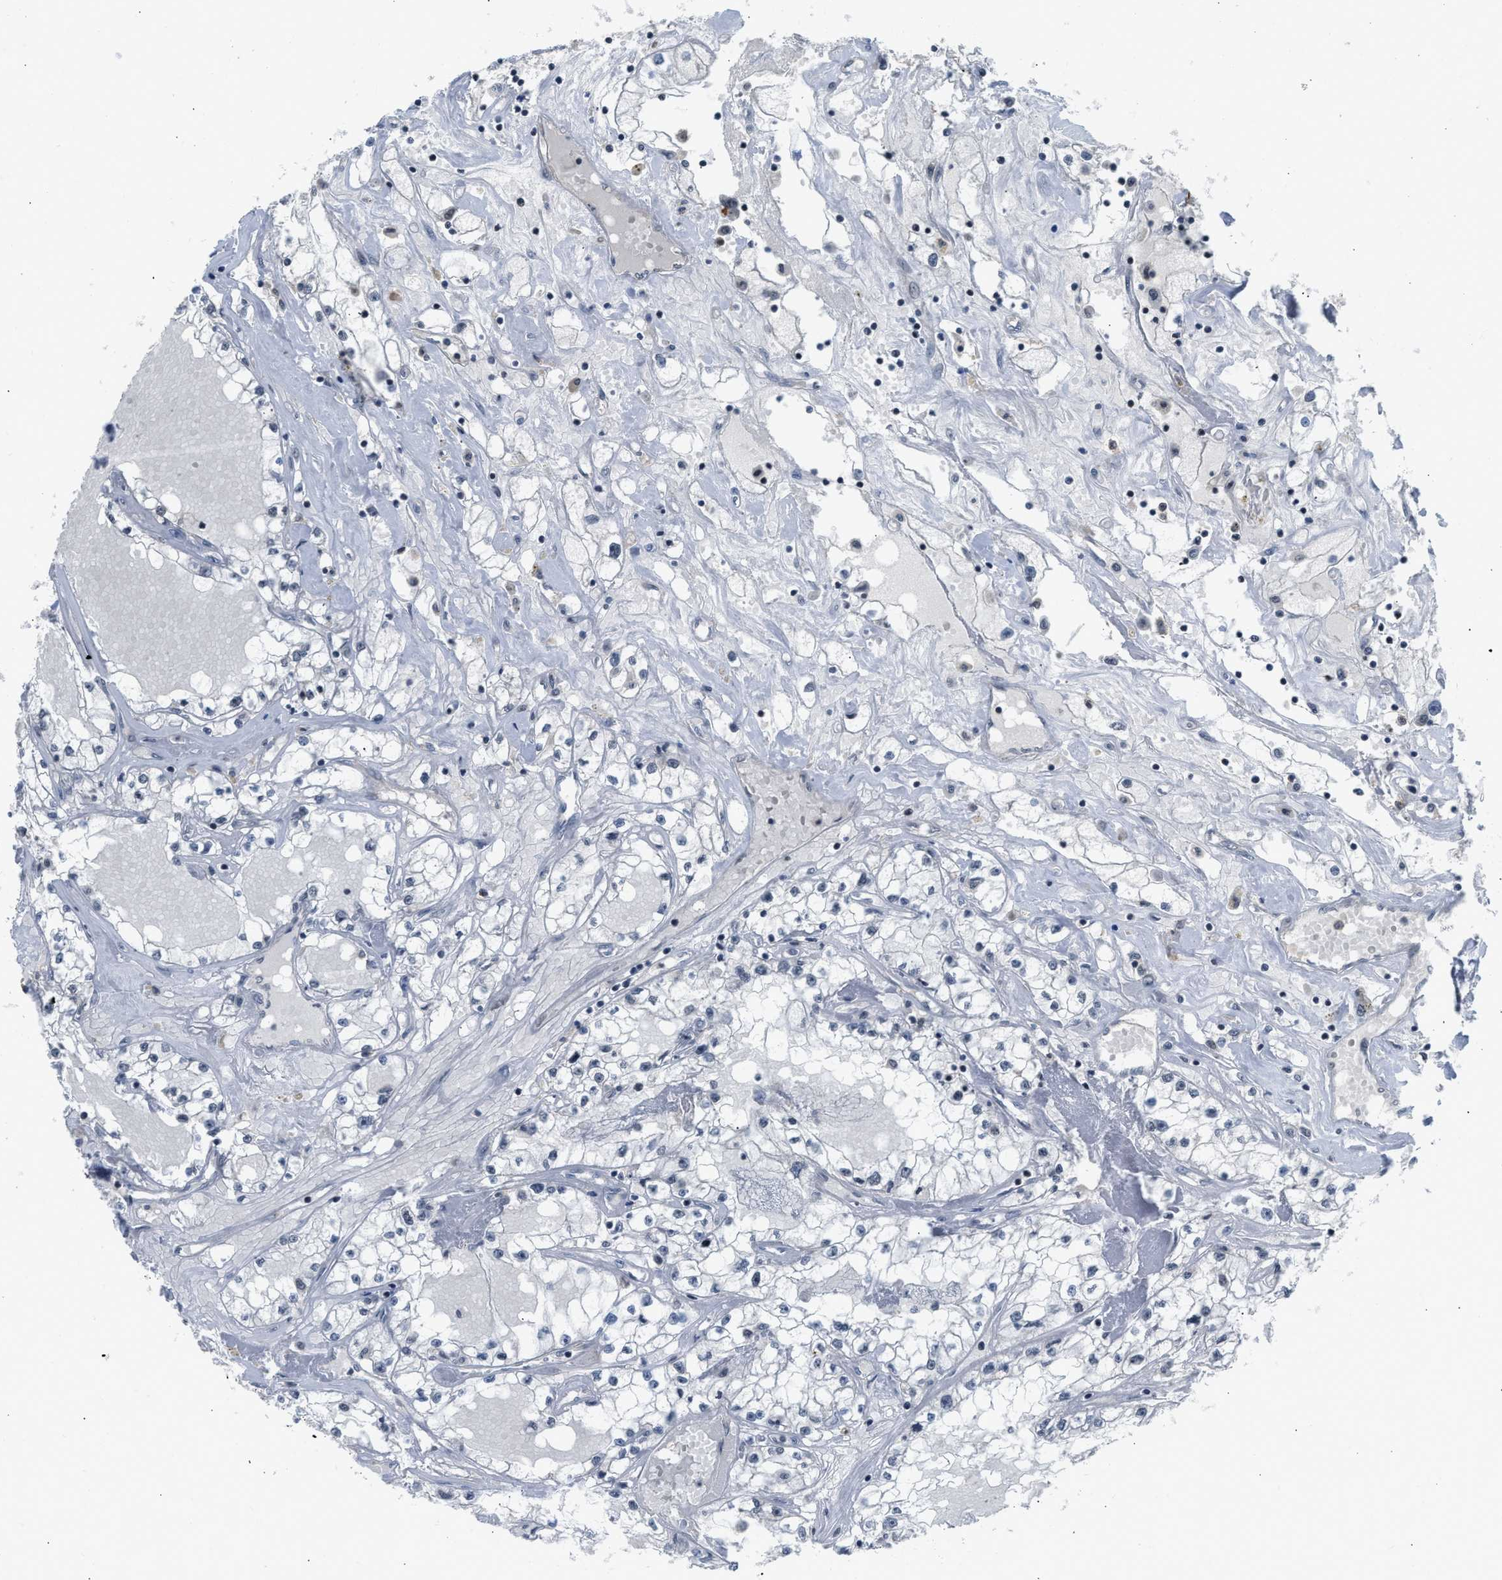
{"staining": {"intensity": "negative", "quantity": "none", "location": "none"}, "tissue": "renal cancer", "cell_type": "Tumor cells", "image_type": "cancer", "snomed": [{"axis": "morphology", "description": "Adenocarcinoma, NOS"}, {"axis": "topography", "description": "Kidney"}], "caption": "High power microscopy image of an immunohistochemistry (IHC) micrograph of renal cancer (adenocarcinoma), revealing no significant positivity in tumor cells.", "gene": "TTBK2", "patient": {"sex": "male", "age": 56}}